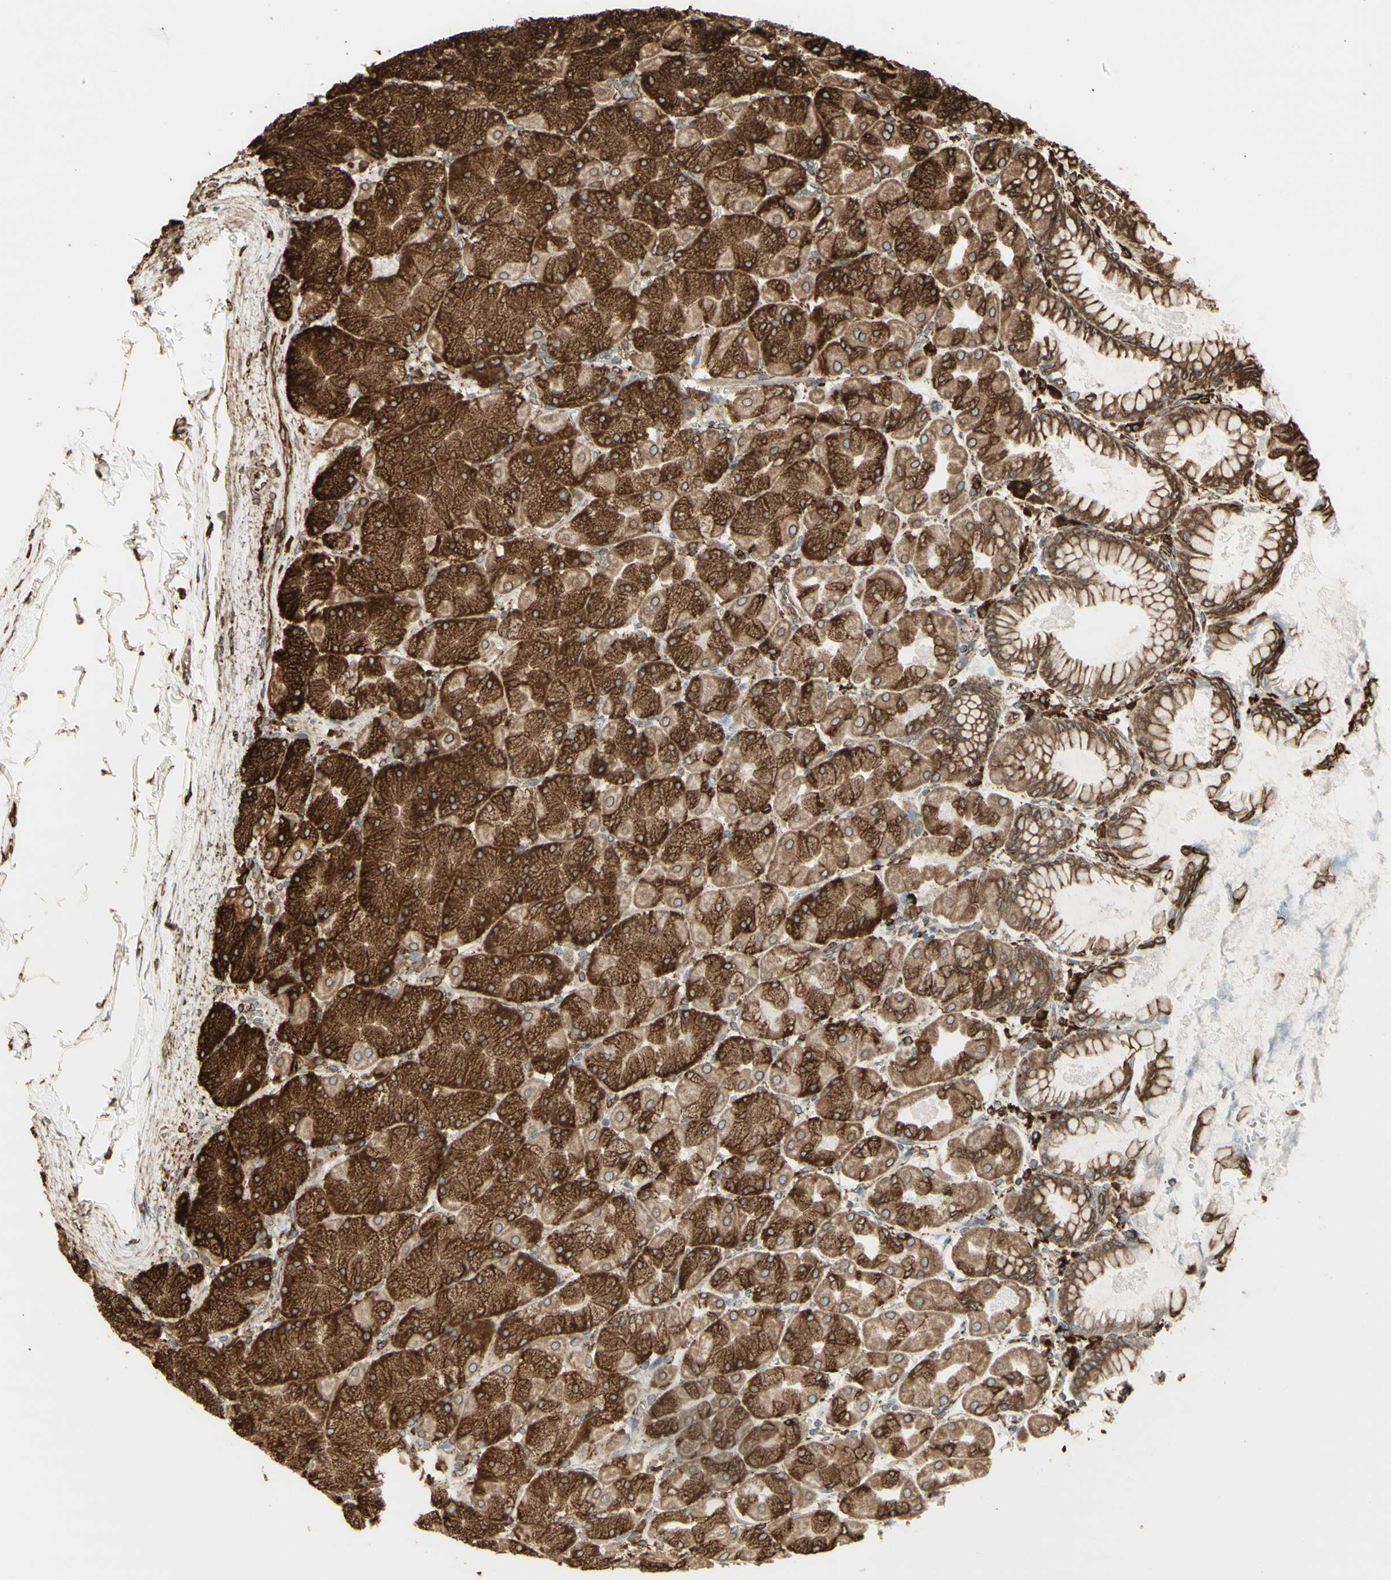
{"staining": {"intensity": "strong", "quantity": ">75%", "location": "cytoplasmic/membranous"}, "tissue": "stomach", "cell_type": "Glandular cells", "image_type": "normal", "snomed": [{"axis": "morphology", "description": "Normal tissue, NOS"}, {"axis": "topography", "description": "Stomach, upper"}], "caption": "Brown immunohistochemical staining in normal stomach reveals strong cytoplasmic/membranous expression in approximately >75% of glandular cells. Using DAB (brown) and hematoxylin (blue) stains, captured at high magnification using brightfield microscopy.", "gene": "CANX", "patient": {"sex": "female", "age": 56}}